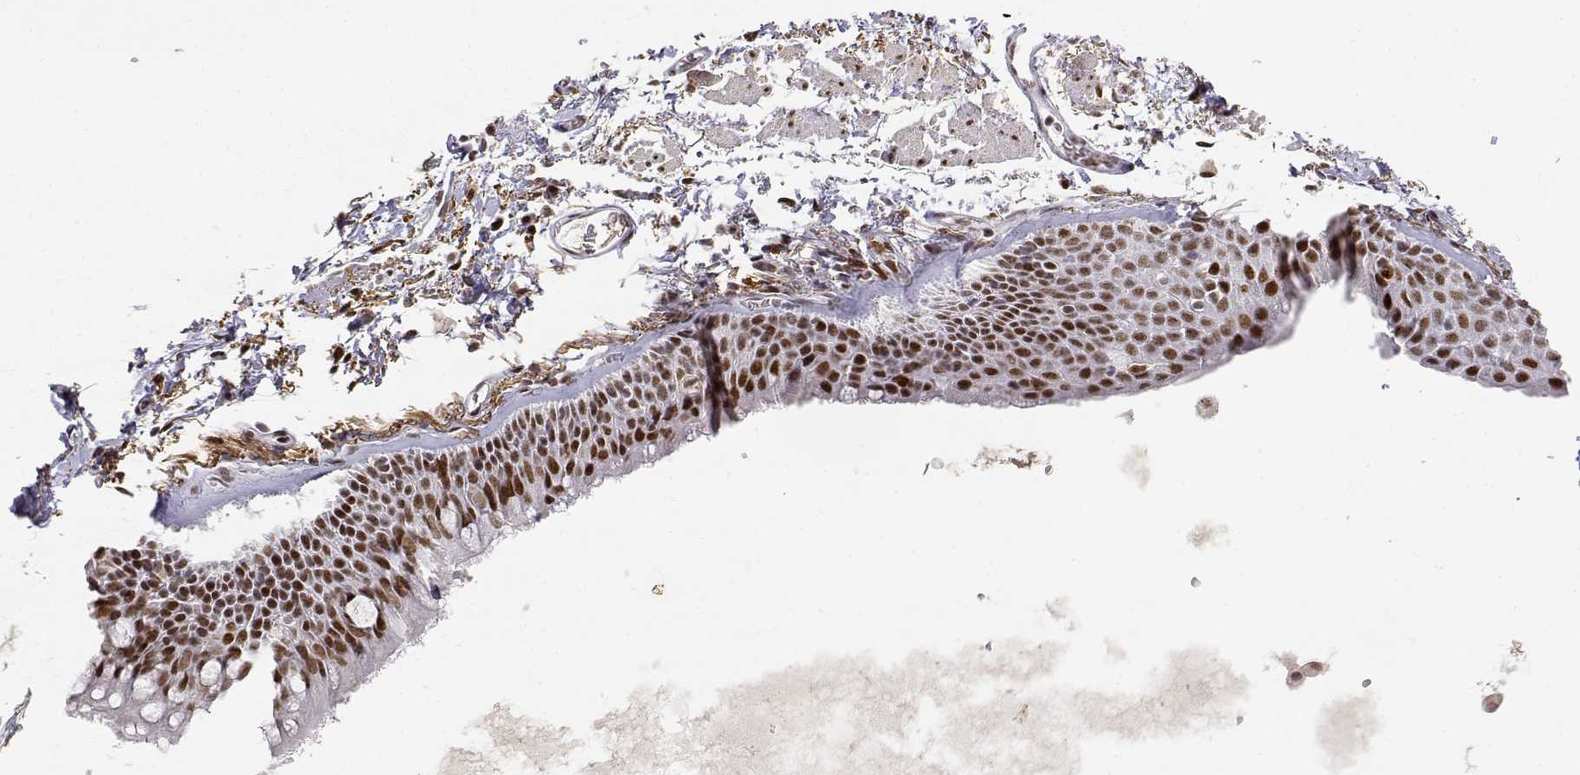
{"staining": {"intensity": "moderate", "quantity": ">75%", "location": "nuclear"}, "tissue": "soft tissue", "cell_type": "Fibroblasts", "image_type": "normal", "snomed": [{"axis": "morphology", "description": "Normal tissue, NOS"}, {"axis": "topography", "description": "Cartilage tissue"}, {"axis": "topography", "description": "Bronchus"}], "caption": "High-magnification brightfield microscopy of unremarkable soft tissue stained with DAB (brown) and counterstained with hematoxylin (blue). fibroblasts exhibit moderate nuclear expression is identified in approximately>75% of cells.", "gene": "RSF1", "patient": {"sex": "female", "age": 79}}